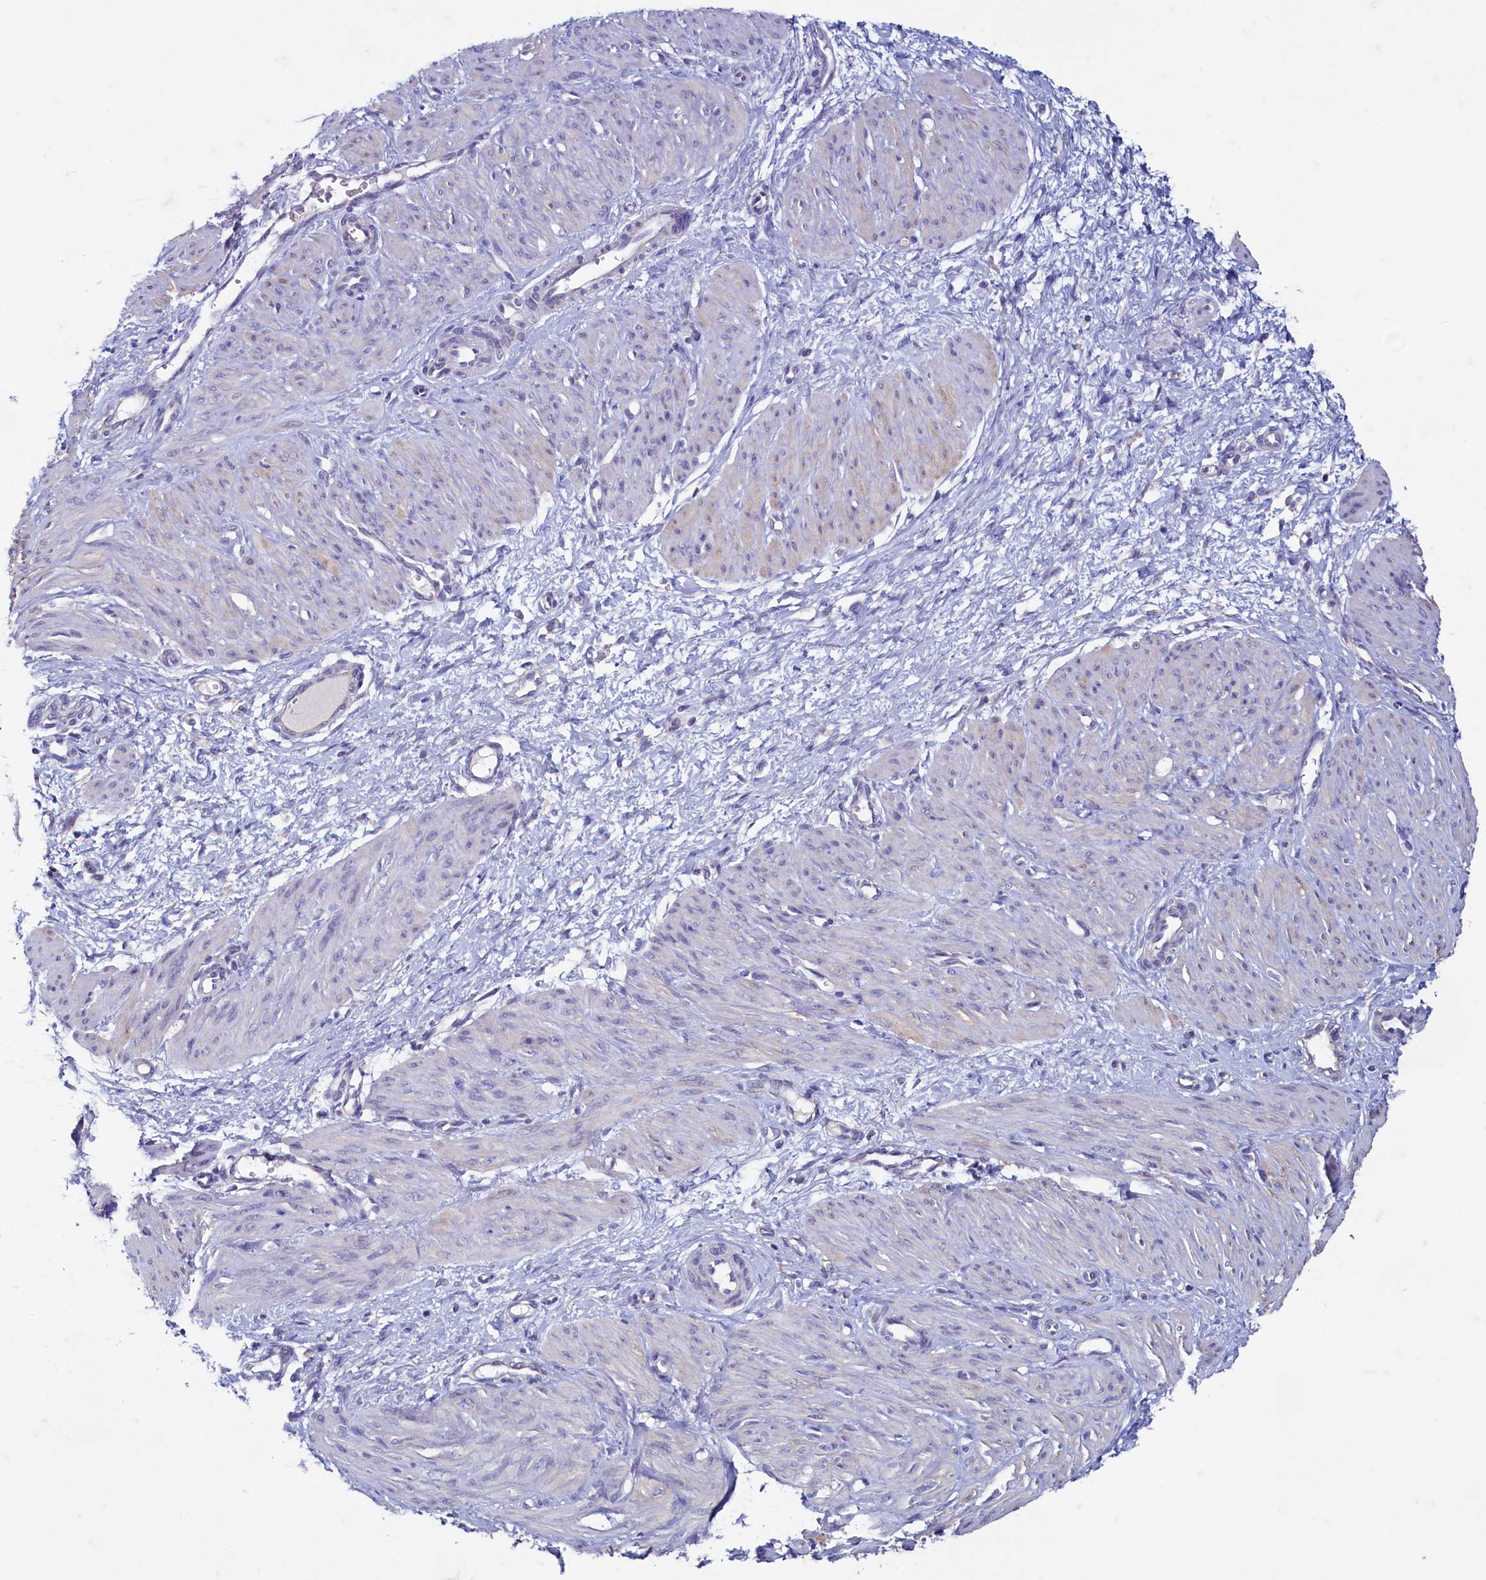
{"staining": {"intensity": "negative", "quantity": "none", "location": "none"}, "tissue": "smooth muscle", "cell_type": "Smooth muscle cells", "image_type": "normal", "snomed": [{"axis": "morphology", "description": "Normal tissue, NOS"}, {"axis": "topography", "description": "Endometrium"}], "caption": "This image is of benign smooth muscle stained with IHC to label a protein in brown with the nuclei are counter-stained blue. There is no staining in smooth muscle cells.", "gene": "MAP1LC3A", "patient": {"sex": "female", "age": 33}}